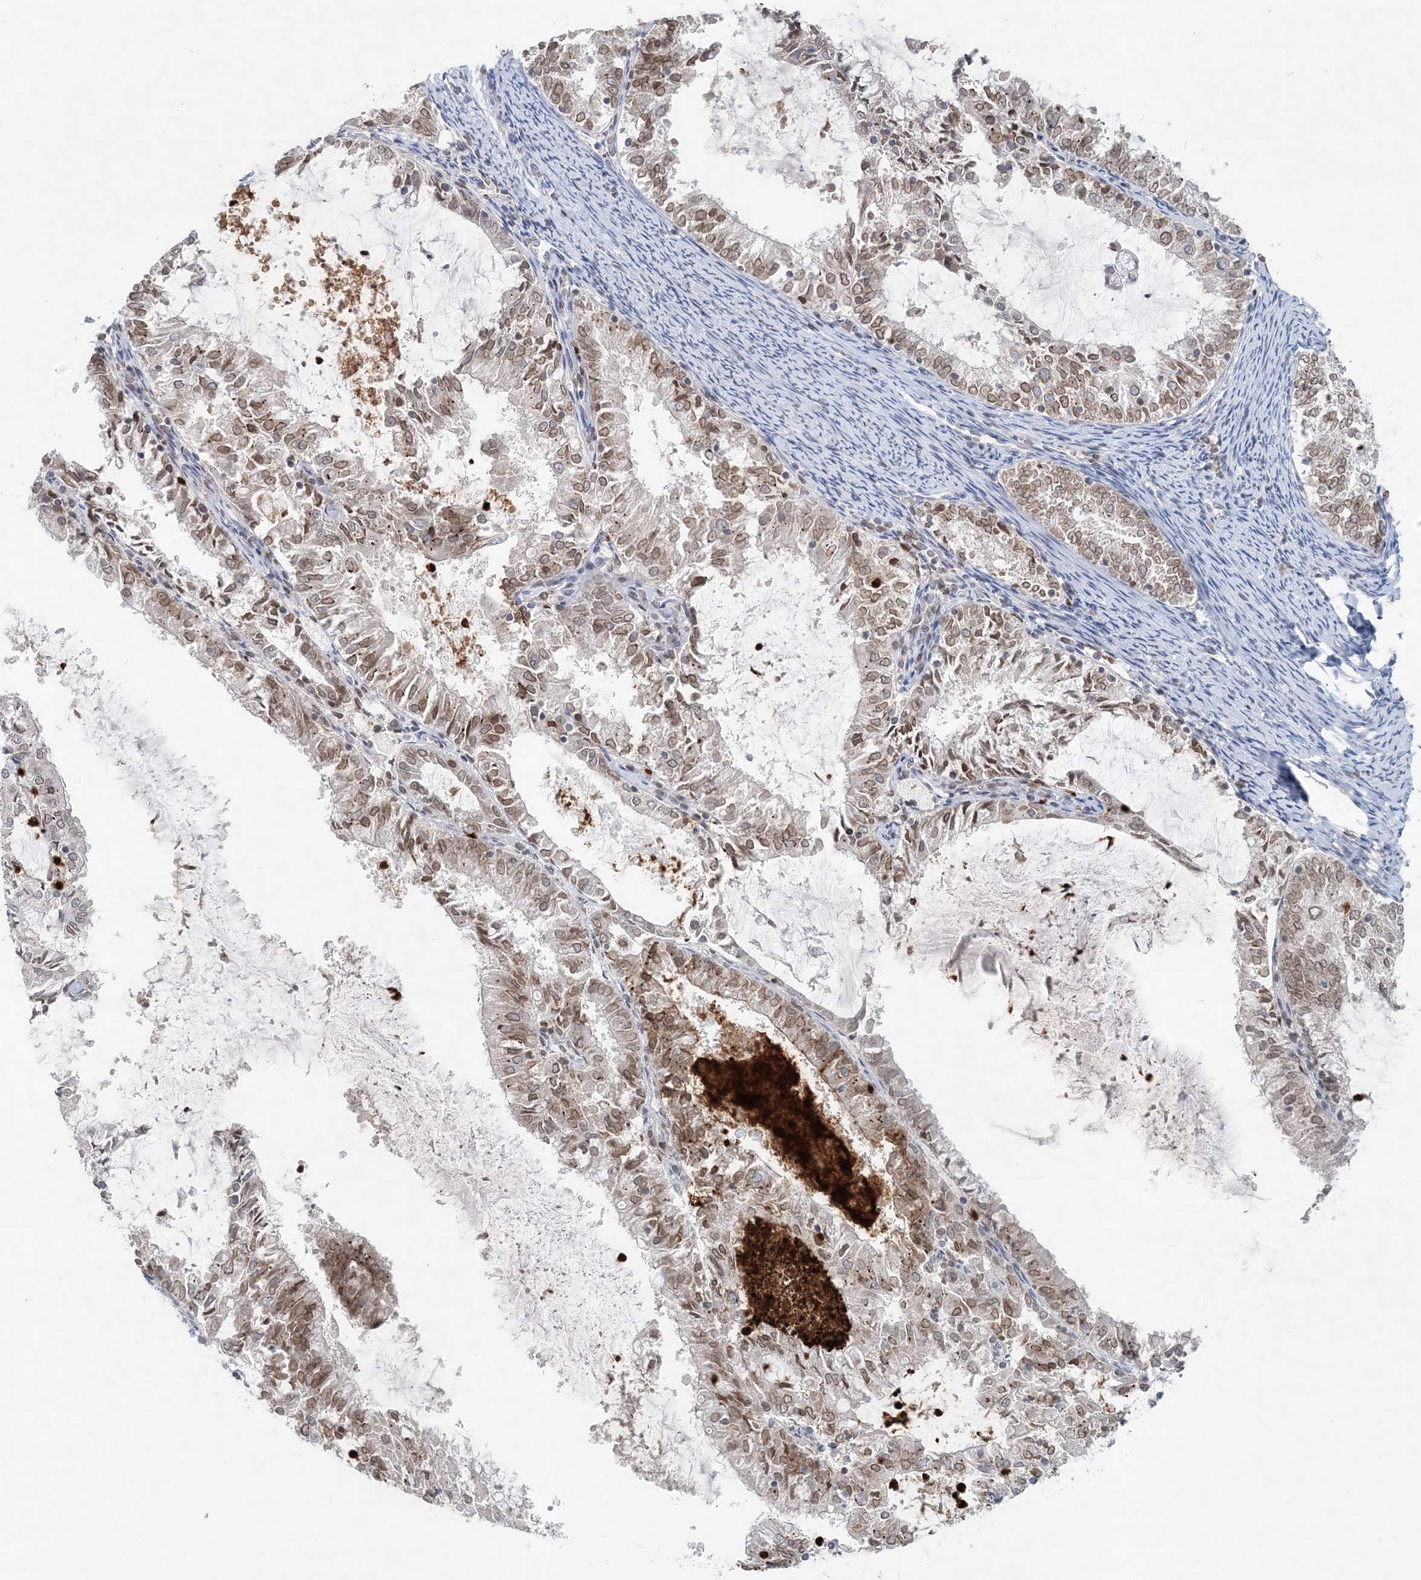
{"staining": {"intensity": "moderate", "quantity": ">75%", "location": "cytoplasmic/membranous,nuclear"}, "tissue": "endometrial cancer", "cell_type": "Tumor cells", "image_type": "cancer", "snomed": [{"axis": "morphology", "description": "Adenocarcinoma, NOS"}, {"axis": "topography", "description": "Endometrium"}], "caption": "Endometrial adenocarcinoma tissue exhibits moderate cytoplasmic/membranous and nuclear expression in approximately >75% of tumor cells, visualized by immunohistochemistry.", "gene": "NUP54", "patient": {"sex": "female", "age": 57}}